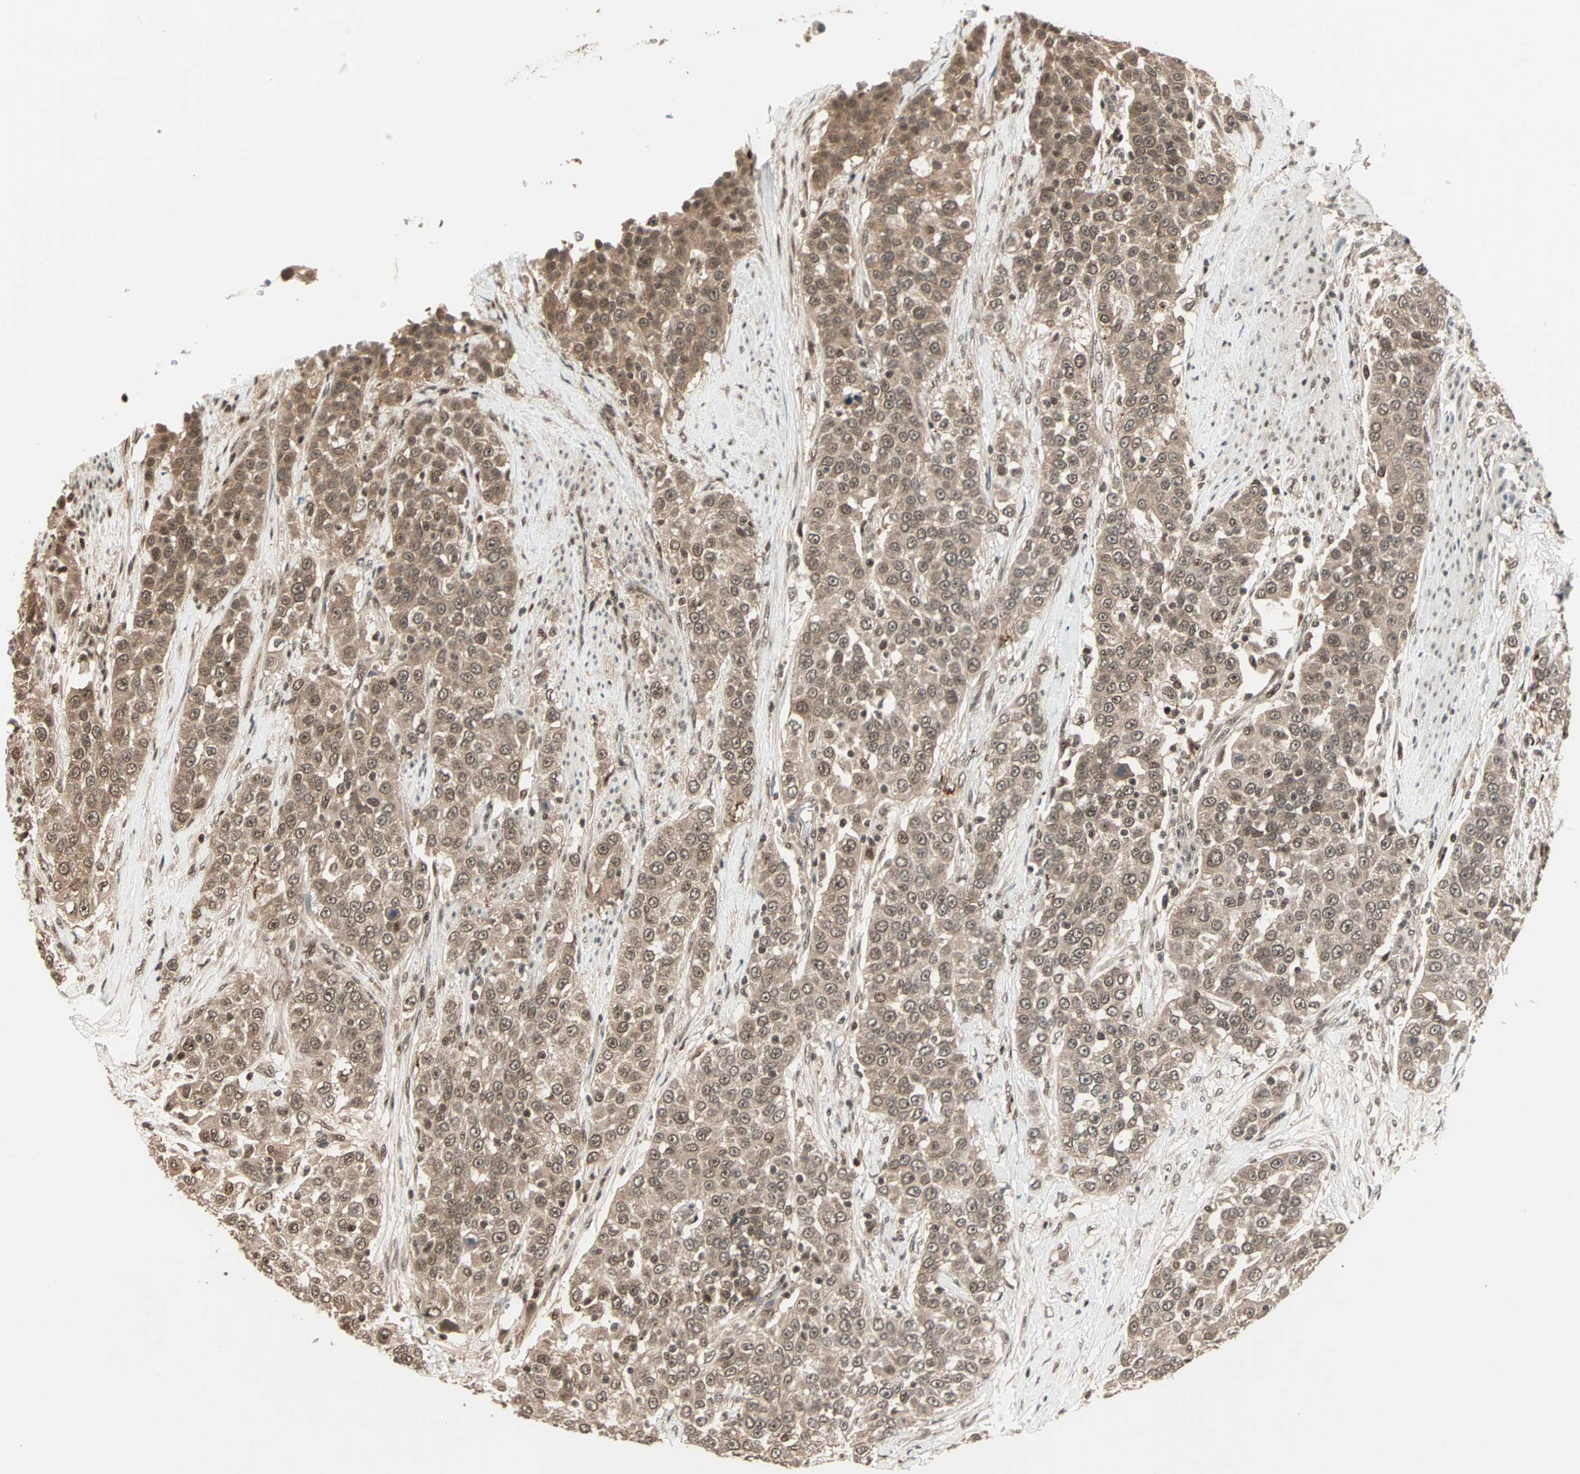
{"staining": {"intensity": "moderate", "quantity": ">75%", "location": "cytoplasmic/membranous,nuclear"}, "tissue": "urothelial cancer", "cell_type": "Tumor cells", "image_type": "cancer", "snomed": [{"axis": "morphology", "description": "Urothelial carcinoma, High grade"}, {"axis": "topography", "description": "Urinary bladder"}], "caption": "A high-resolution image shows immunohistochemistry staining of urothelial carcinoma (high-grade), which displays moderate cytoplasmic/membranous and nuclear positivity in approximately >75% of tumor cells.", "gene": "ZNF701", "patient": {"sex": "female", "age": 80}}